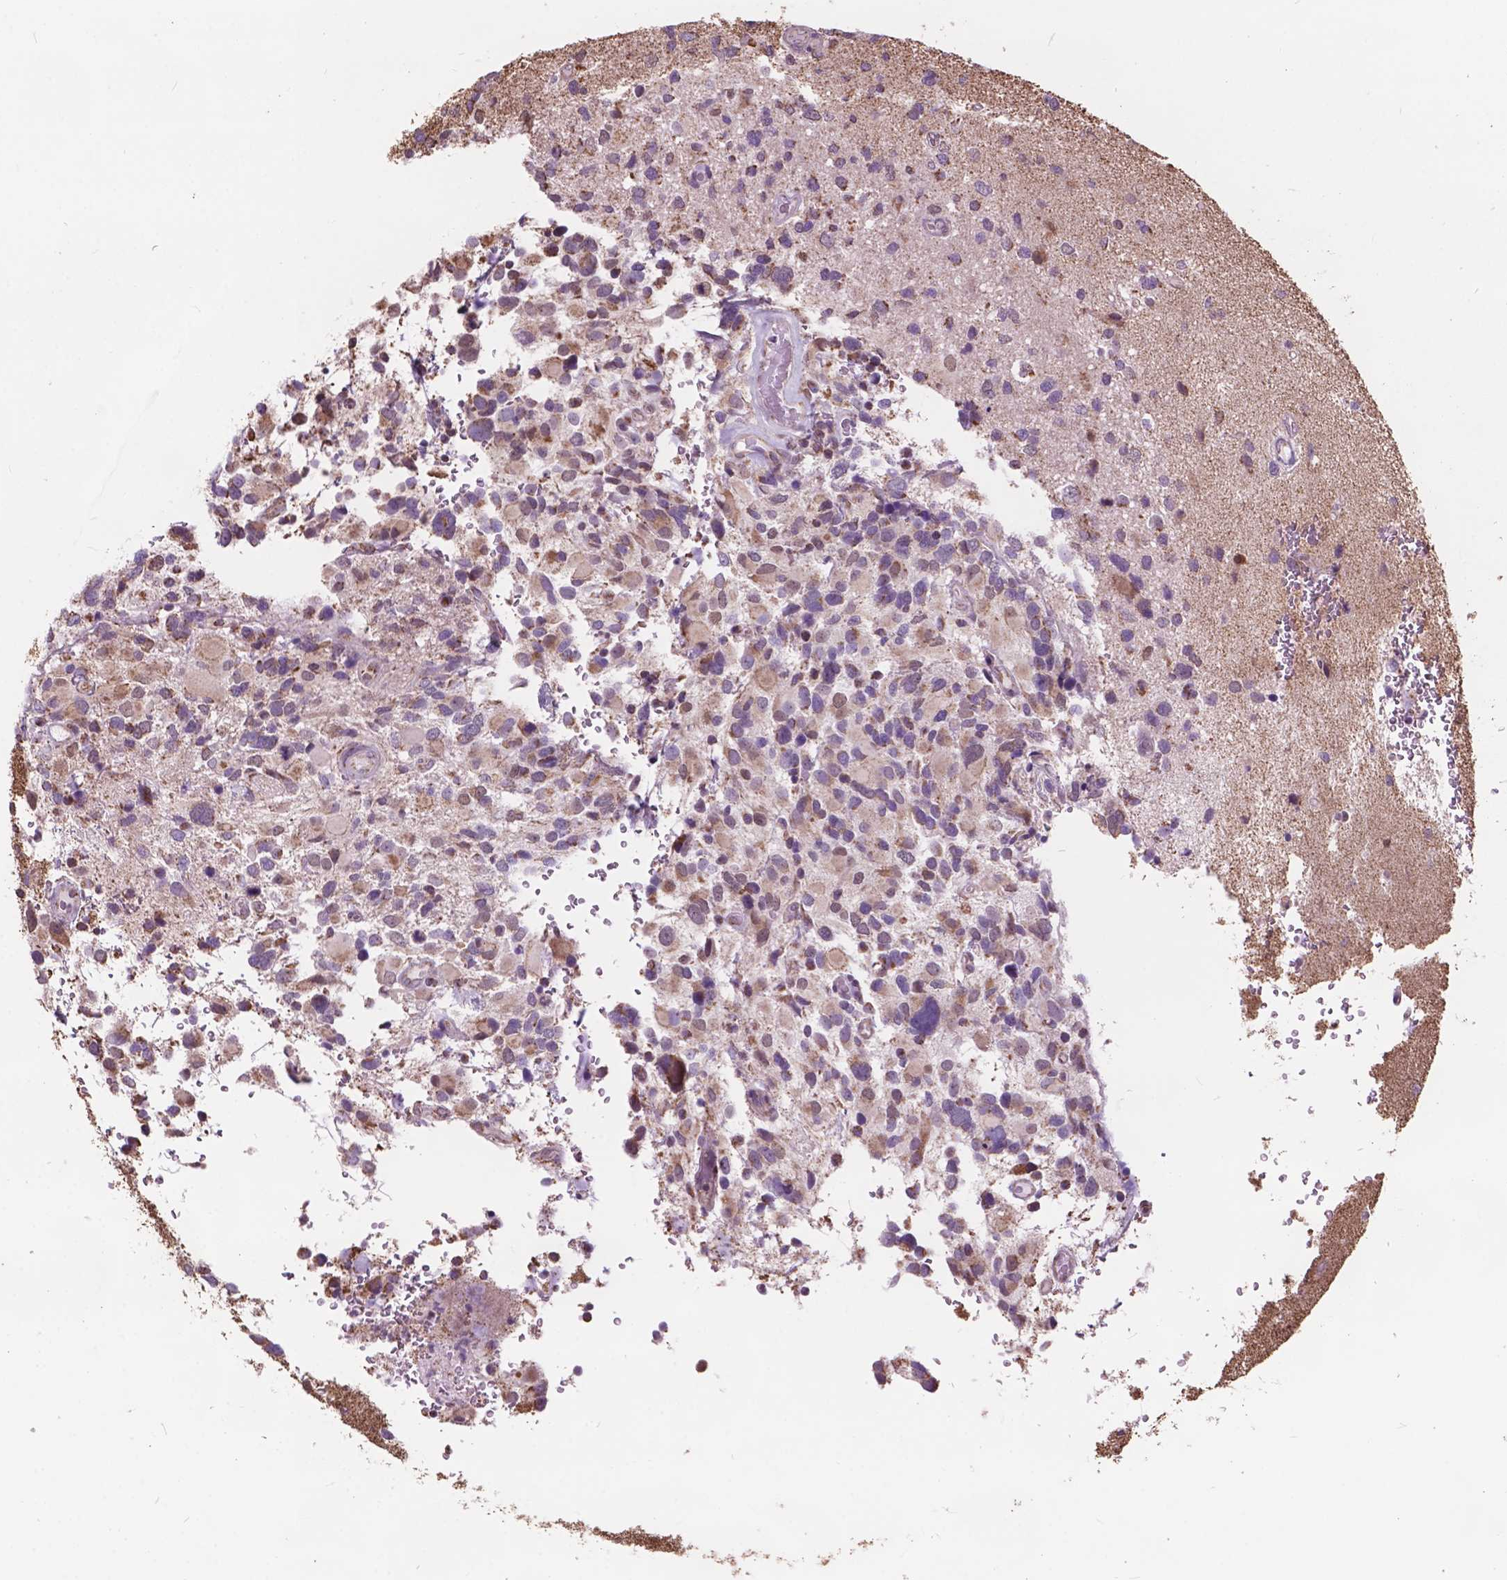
{"staining": {"intensity": "weak", "quantity": "25%-75%", "location": "cytoplasmic/membranous"}, "tissue": "glioma", "cell_type": "Tumor cells", "image_type": "cancer", "snomed": [{"axis": "morphology", "description": "Glioma, malignant, Low grade"}, {"axis": "topography", "description": "Brain"}], "caption": "IHC photomicrograph of human glioma stained for a protein (brown), which reveals low levels of weak cytoplasmic/membranous expression in about 25%-75% of tumor cells.", "gene": "SCOC", "patient": {"sex": "female", "age": 32}}